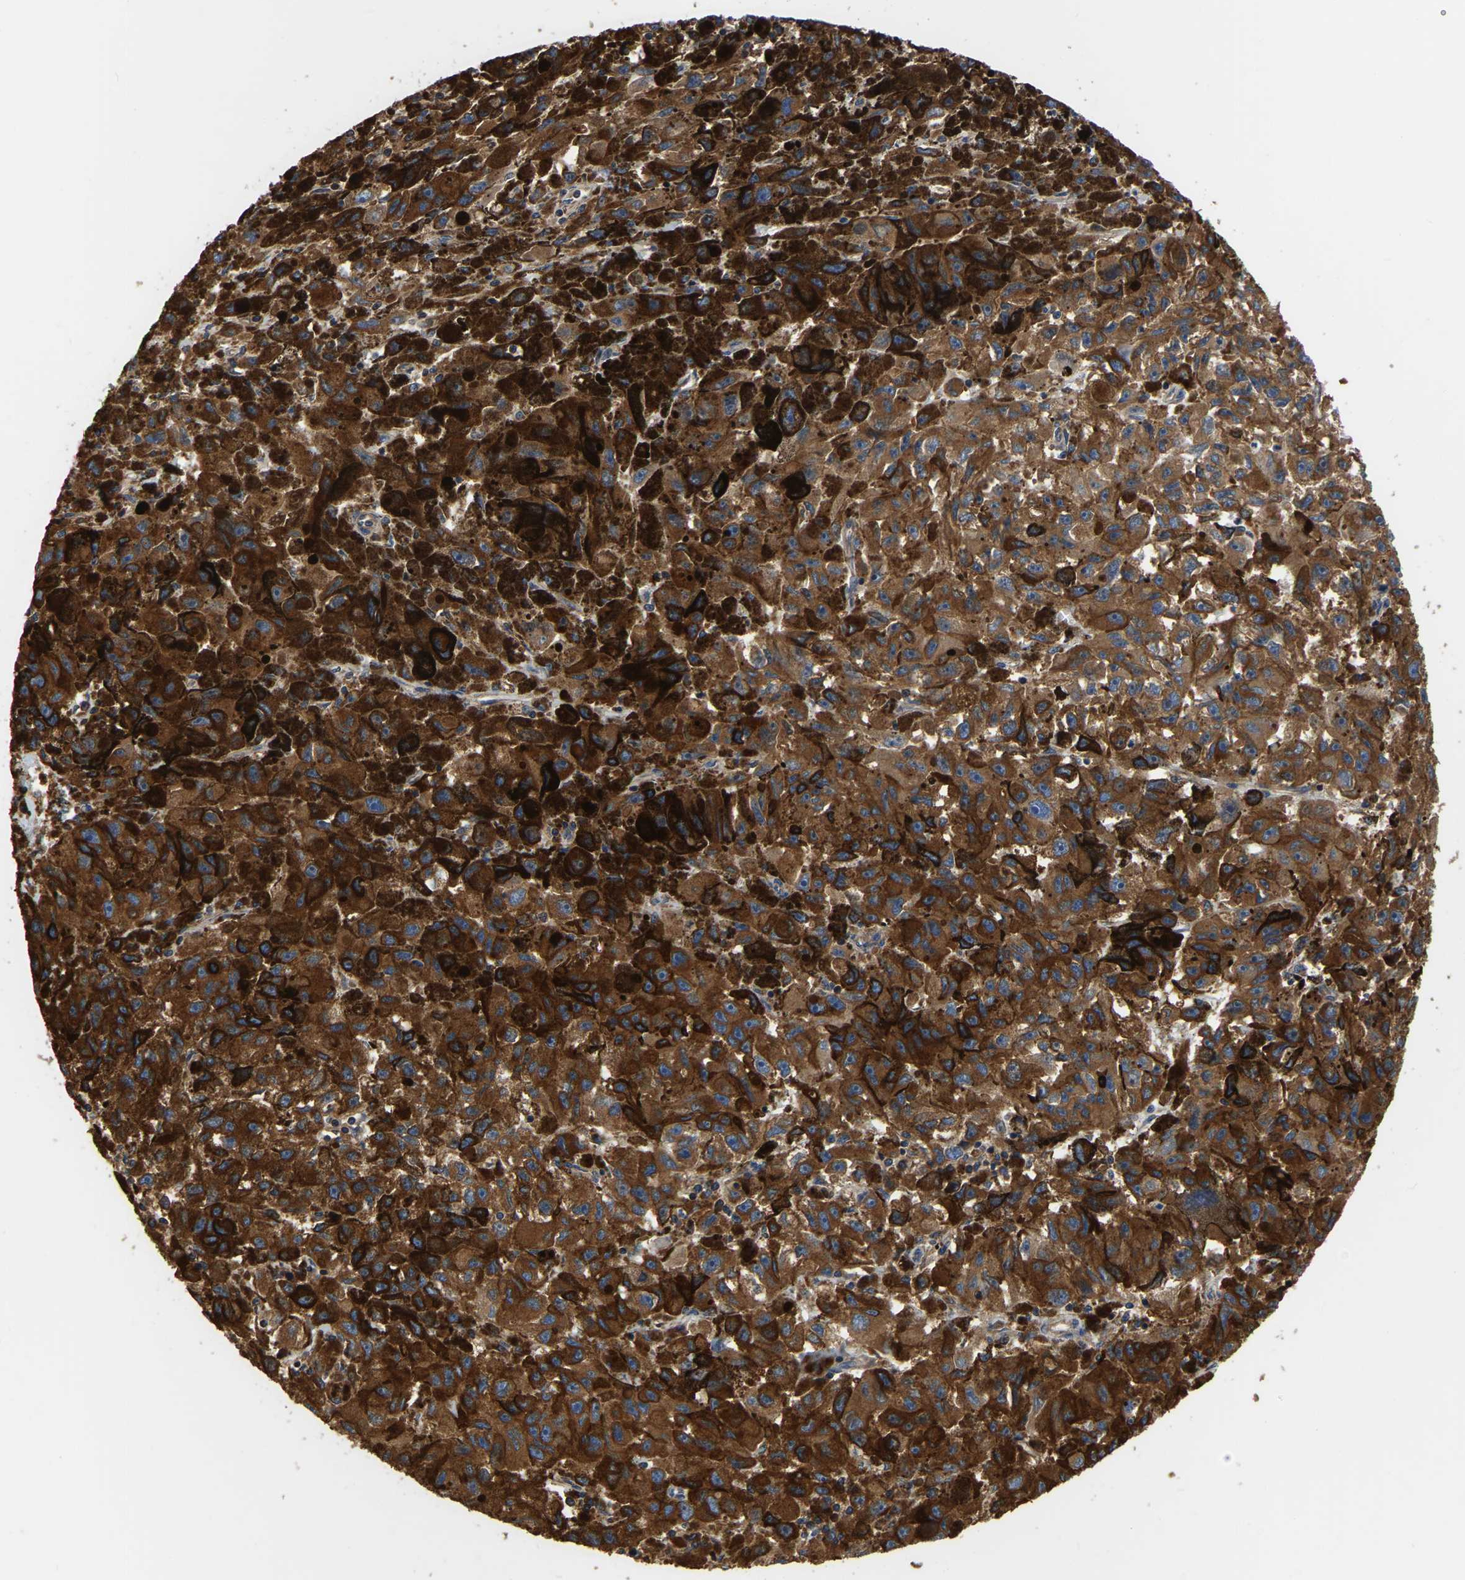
{"staining": {"intensity": "strong", "quantity": ">75%", "location": "cytoplasmic/membranous"}, "tissue": "melanoma", "cell_type": "Tumor cells", "image_type": "cancer", "snomed": [{"axis": "morphology", "description": "Malignant melanoma, NOS"}, {"axis": "topography", "description": "Skin"}], "caption": "Malignant melanoma was stained to show a protein in brown. There is high levels of strong cytoplasmic/membranous staining in about >75% of tumor cells. Using DAB (brown) and hematoxylin (blue) stains, captured at high magnification using brightfield microscopy.", "gene": "GARS1", "patient": {"sex": "female", "age": 104}}